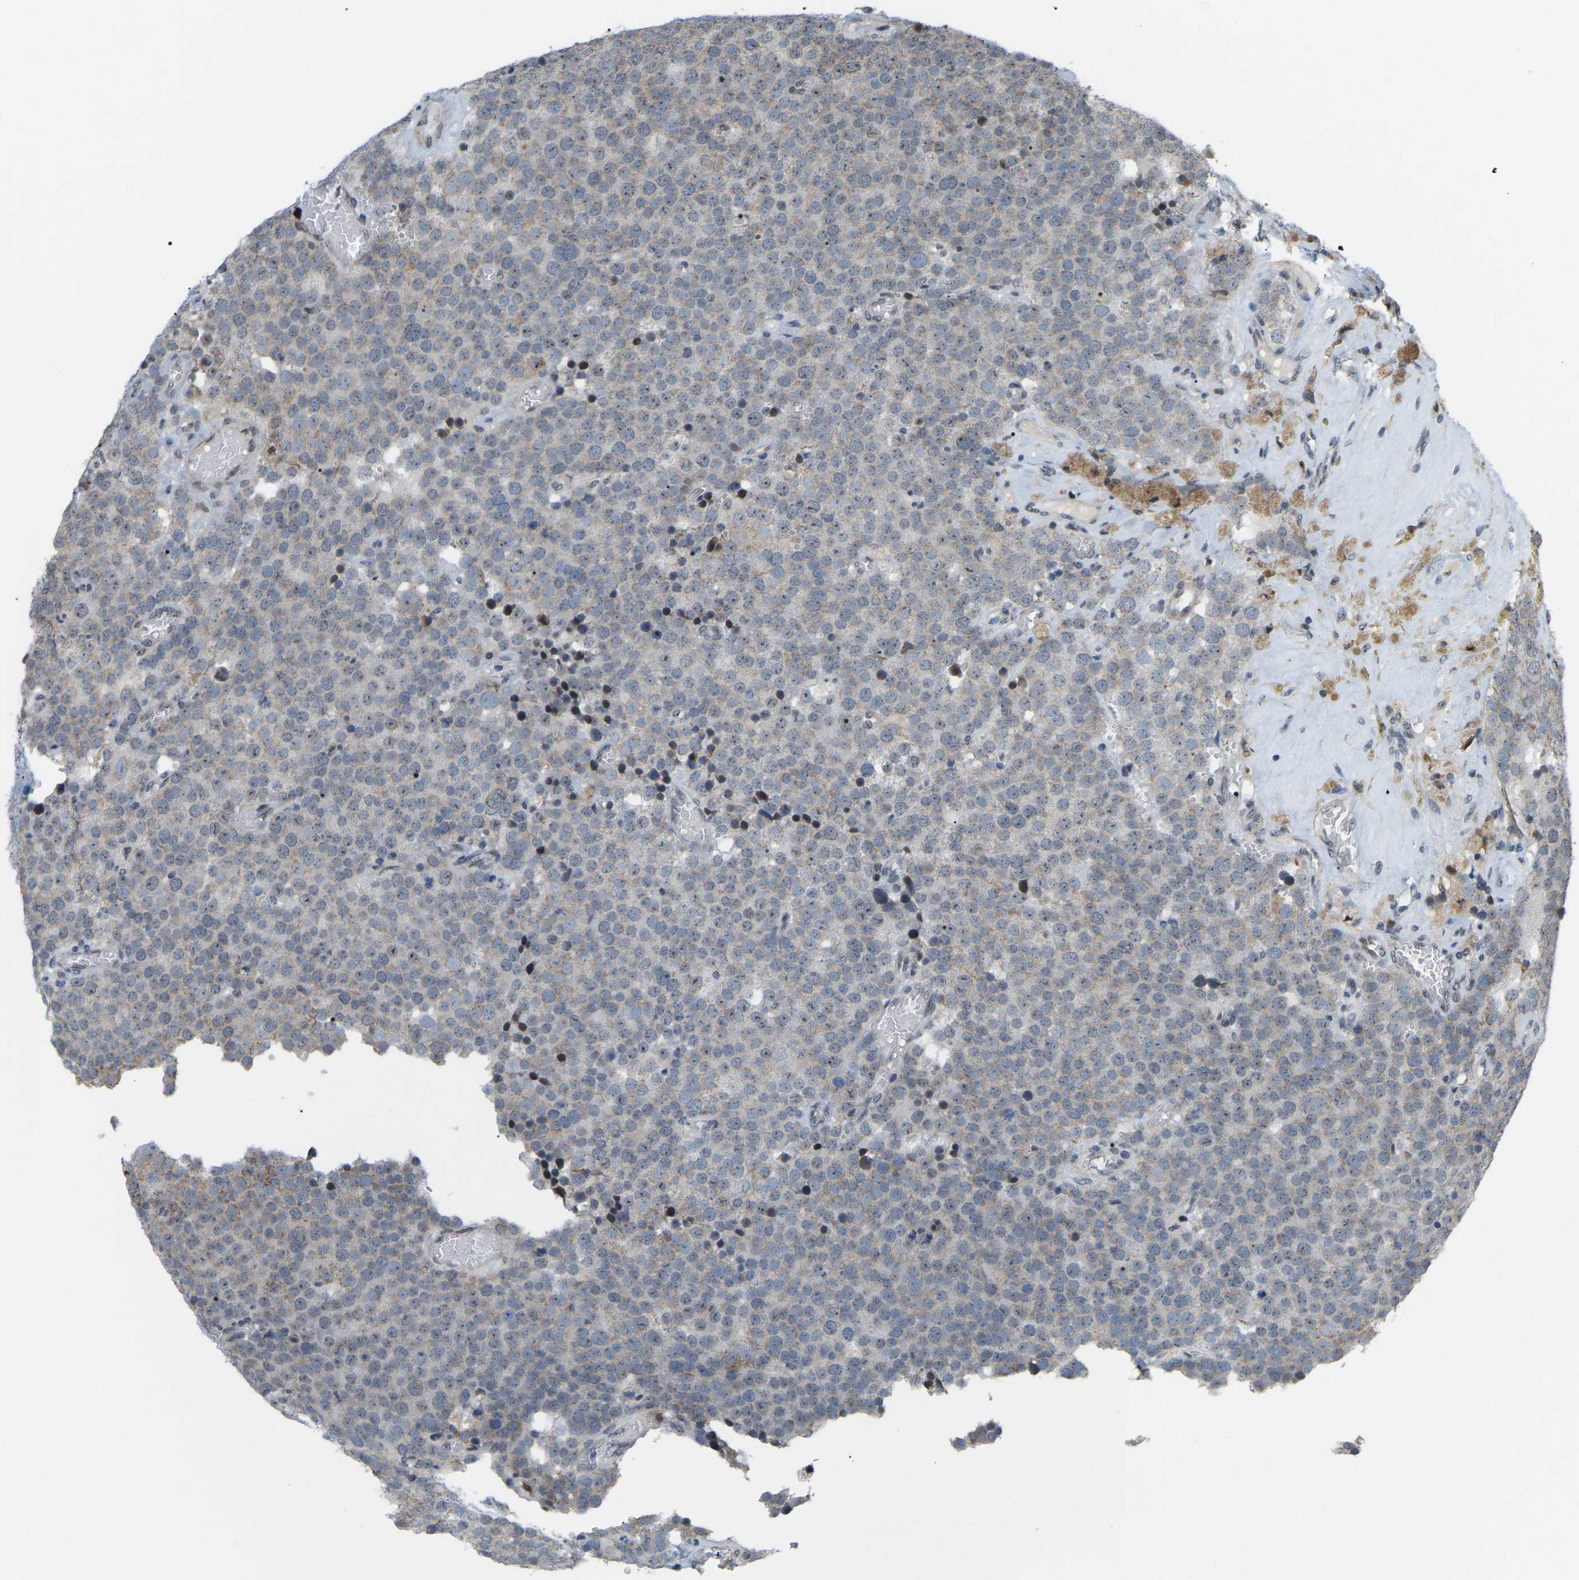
{"staining": {"intensity": "negative", "quantity": "none", "location": "none"}, "tissue": "testis cancer", "cell_type": "Tumor cells", "image_type": "cancer", "snomed": [{"axis": "morphology", "description": "Normal tissue, NOS"}, {"axis": "morphology", "description": "Seminoma, NOS"}, {"axis": "topography", "description": "Testis"}], "caption": "Immunohistochemistry of human testis cancer (seminoma) reveals no expression in tumor cells. The staining is performed using DAB brown chromogen with nuclei counter-stained in using hematoxylin.", "gene": "CROT", "patient": {"sex": "male", "age": 71}}